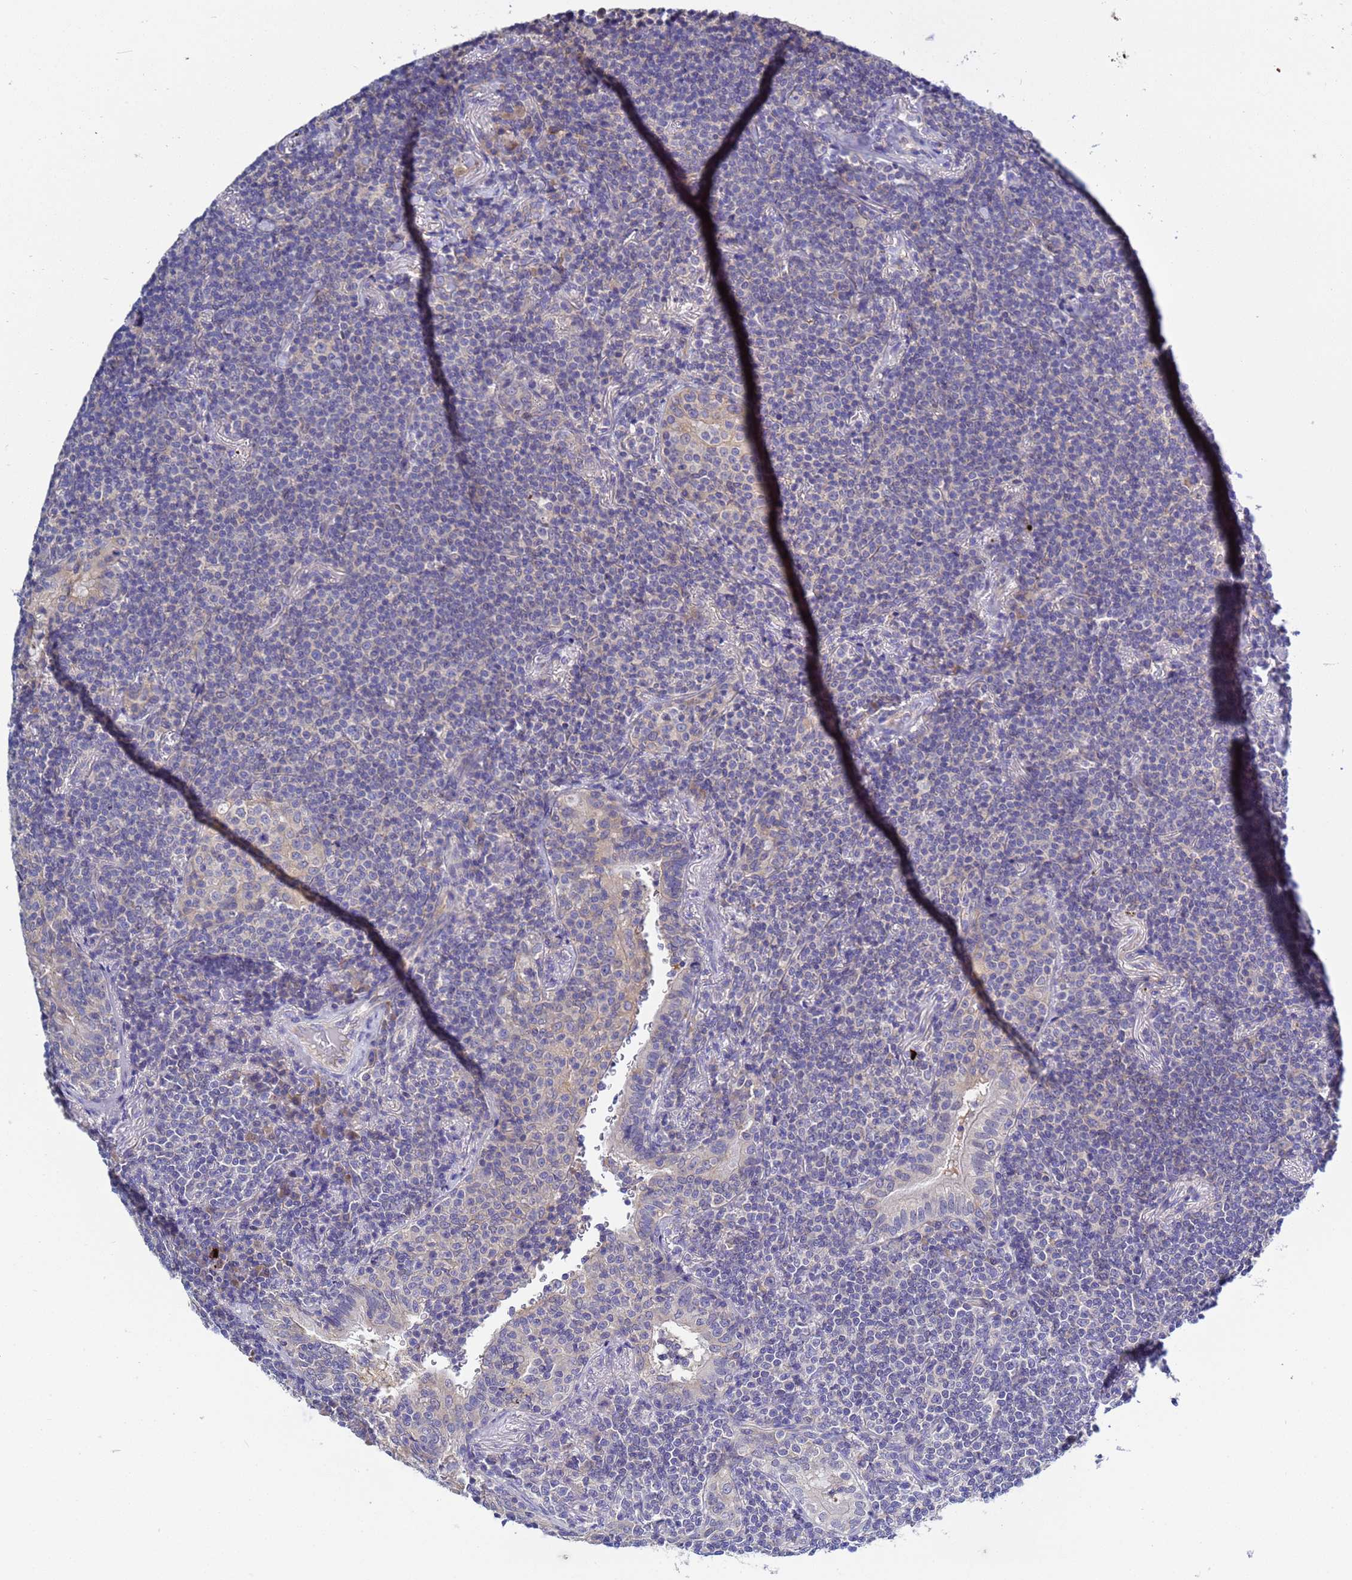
{"staining": {"intensity": "negative", "quantity": "none", "location": "none"}, "tissue": "lymphoma", "cell_type": "Tumor cells", "image_type": "cancer", "snomed": [{"axis": "morphology", "description": "Malignant lymphoma, non-Hodgkin's type, Low grade"}, {"axis": "topography", "description": "Lung"}], "caption": "Tumor cells are negative for protein expression in human lymphoma.", "gene": "RC3H2", "patient": {"sex": "female", "age": 71}}